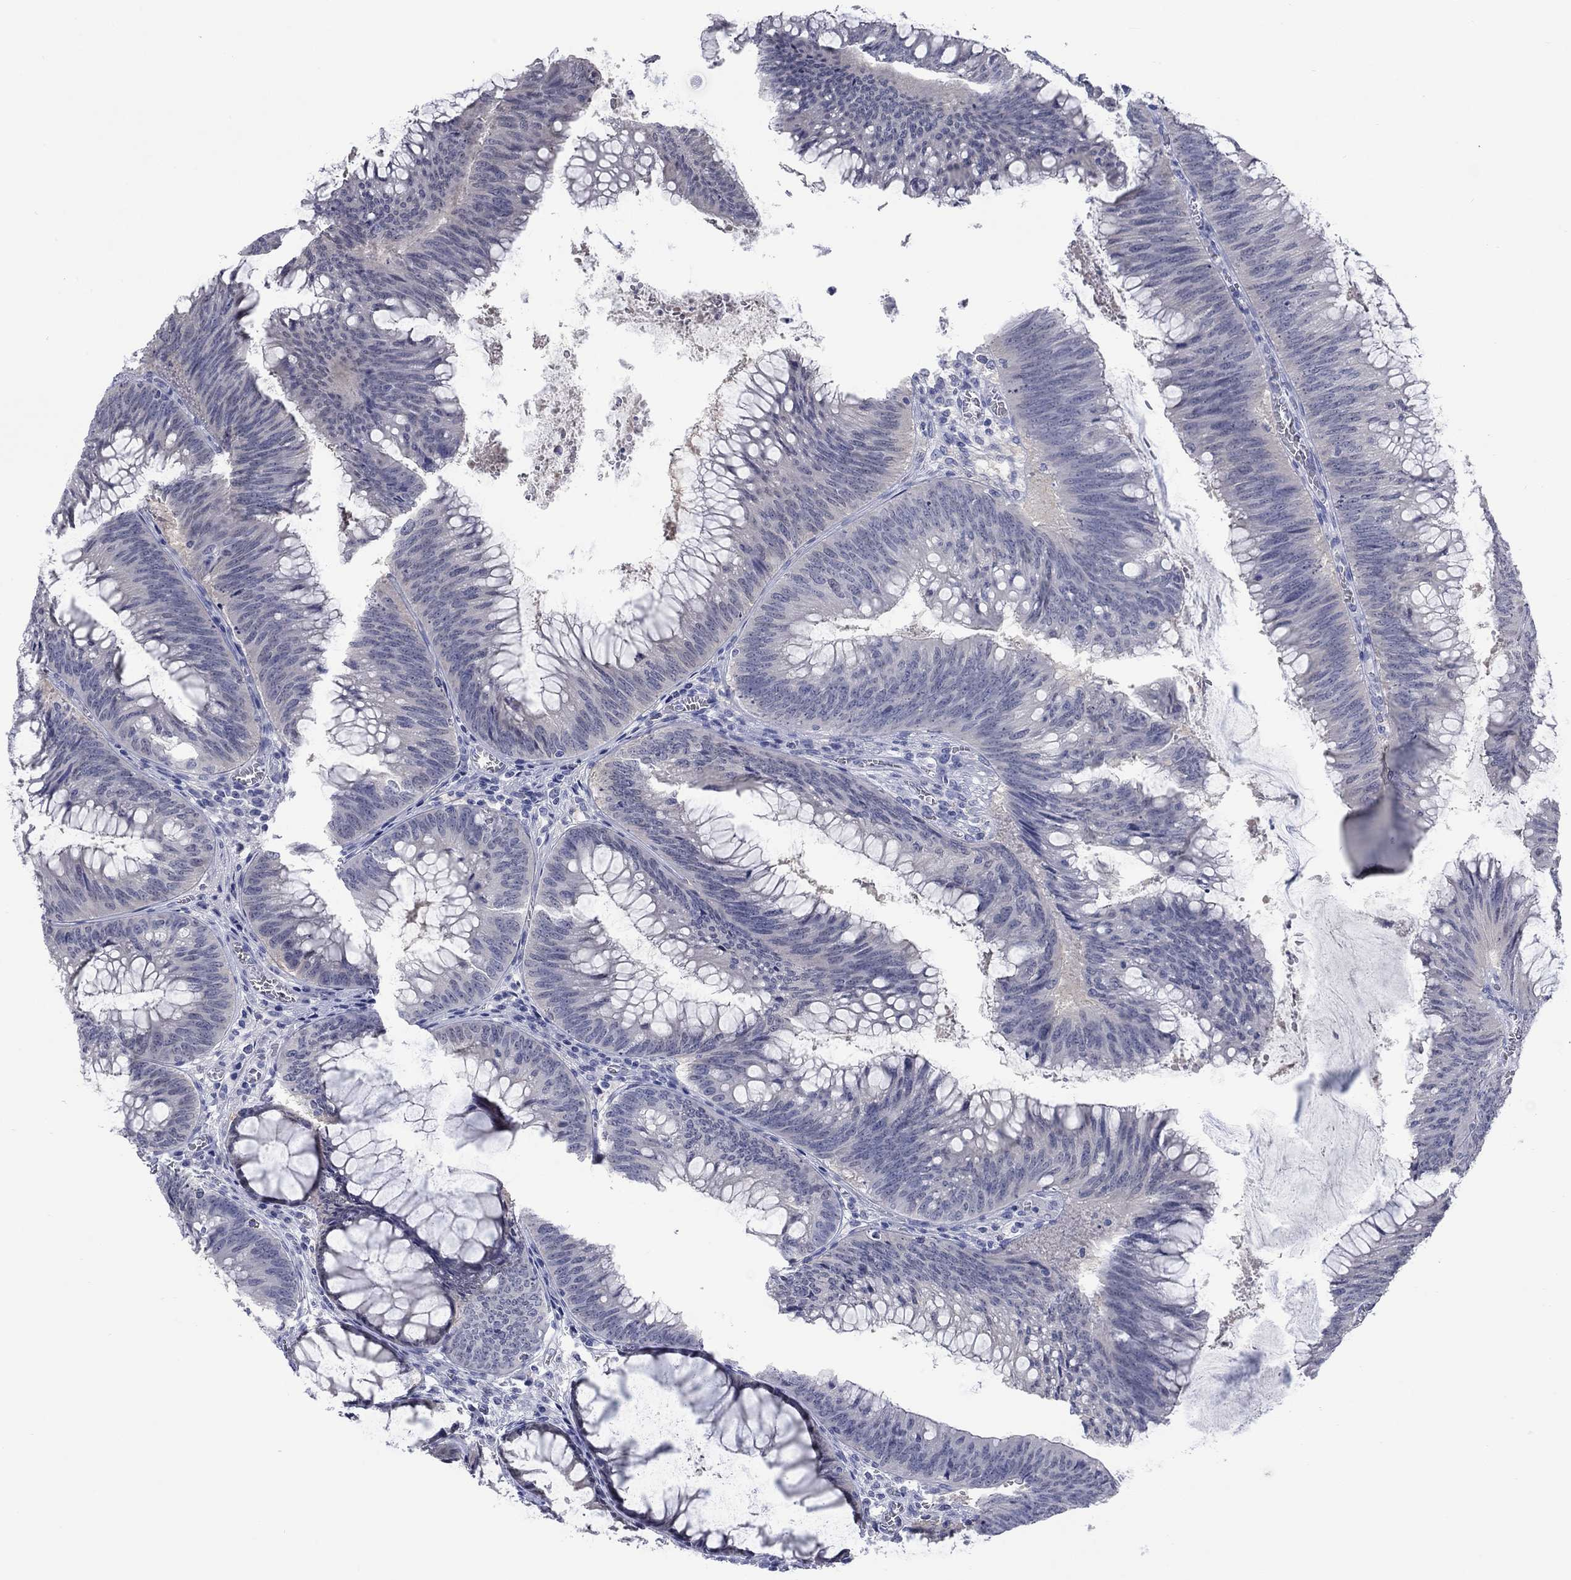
{"staining": {"intensity": "negative", "quantity": "none", "location": "none"}, "tissue": "colorectal cancer", "cell_type": "Tumor cells", "image_type": "cancer", "snomed": [{"axis": "morphology", "description": "Adenocarcinoma, NOS"}, {"axis": "topography", "description": "Rectum"}], "caption": "Photomicrograph shows no protein positivity in tumor cells of colorectal cancer tissue. (Immunohistochemistry (ihc), brightfield microscopy, high magnification).", "gene": "ATP6V1G2", "patient": {"sex": "female", "age": 72}}